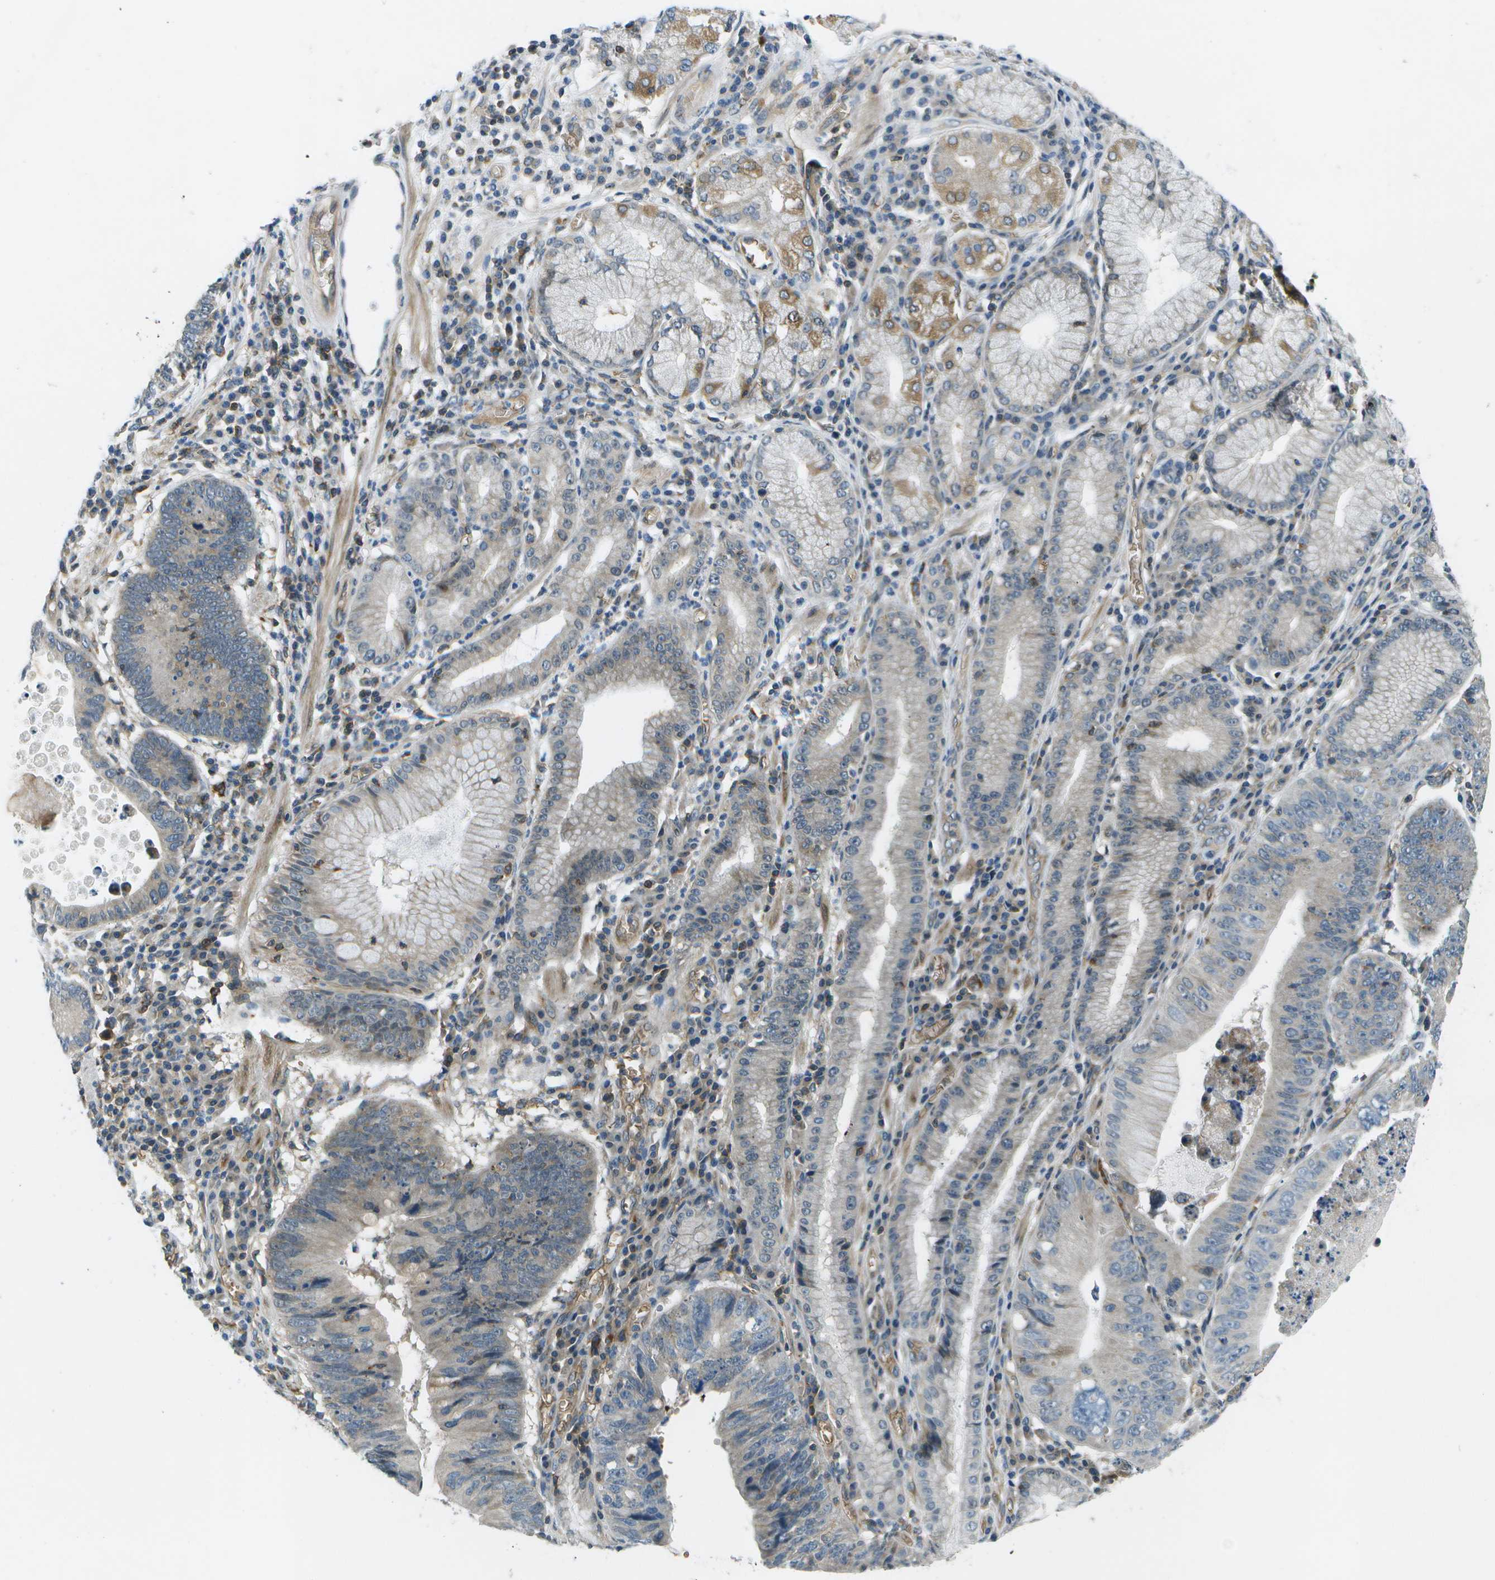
{"staining": {"intensity": "moderate", "quantity": "<25%", "location": "cytoplasmic/membranous"}, "tissue": "stomach cancer", "cell_type": "Tumor cells", "image_type": "cancer", "snomed": [{"axis": "morphology", "description": "Adenocarcinoma, NOS"}, {"axis": "topography", "description": "Stomach"}], "caption": "A low amount of moderate cytoplasmic/membranous expression is identified in about <25% of tumor cells in adenocarcinoma (stomach) tissue.", "gene": "CTIF", "patient": {"sex": "male", "age": 59}}